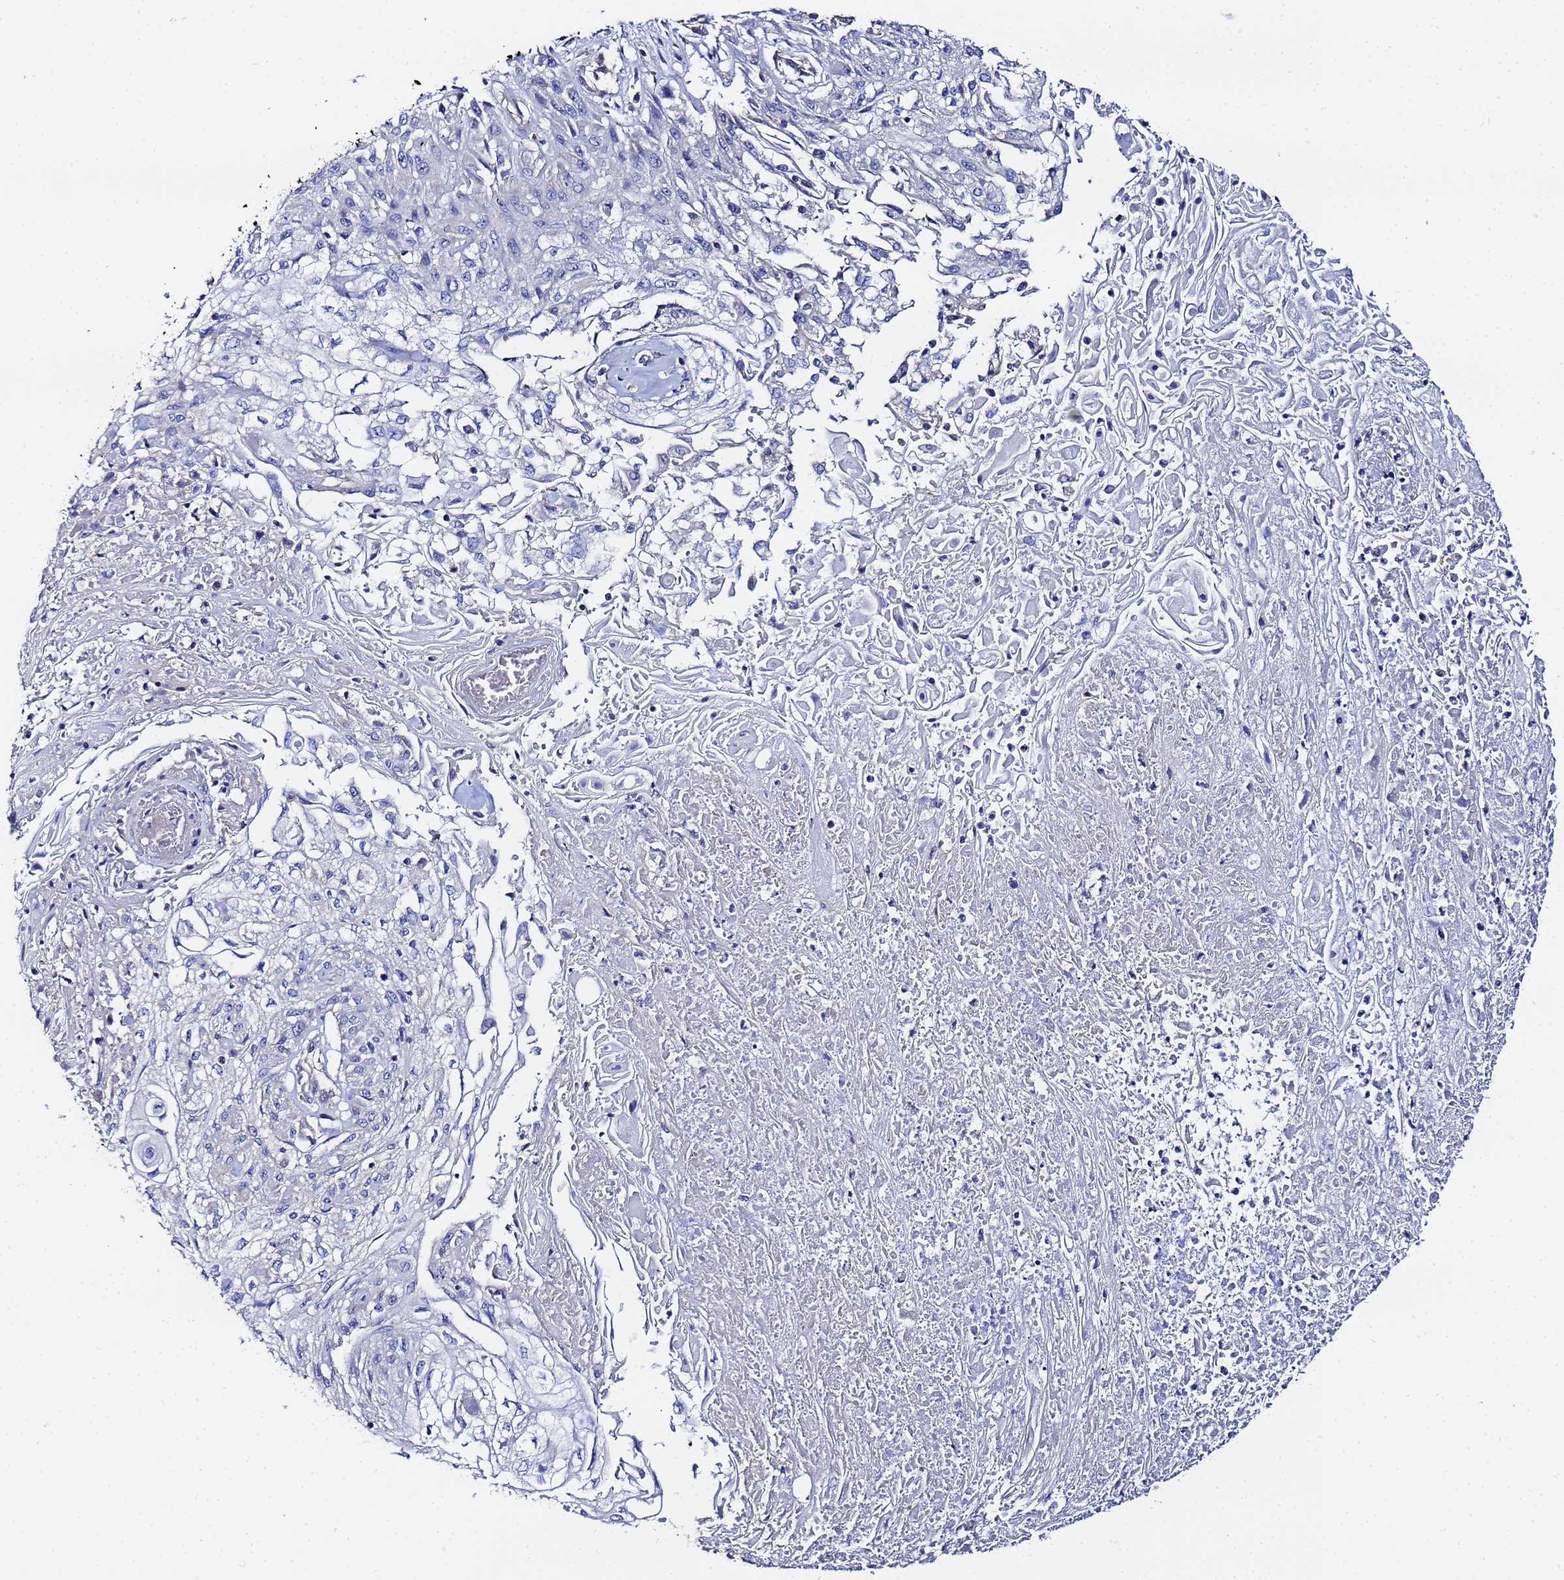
{"staining": {"intensity": "negative", "quantity": "none", "location": "none"}, "tissue": "skin cancer", "cell_type": "Tumor cells", "image_type": "cancer", "snomed": [{"axis": "morphology", "description": "Squamous cell carcinoma, NOS"}, {"axis": "morphology", "description": "Squamous cell carcinoma, metastatic, NOS"}, {"axis": "topography", "description": "Skin"}, {"axis": "topography", "description": "Lymph node"}], "caption": "DAB immunohistochemical staining of metastatic squamous cell carcinoma (skin) exhibits no significant positivity in tumor cells.", "gene": "FAHD2A", "patient": {"sex": "male", "age": 75}}